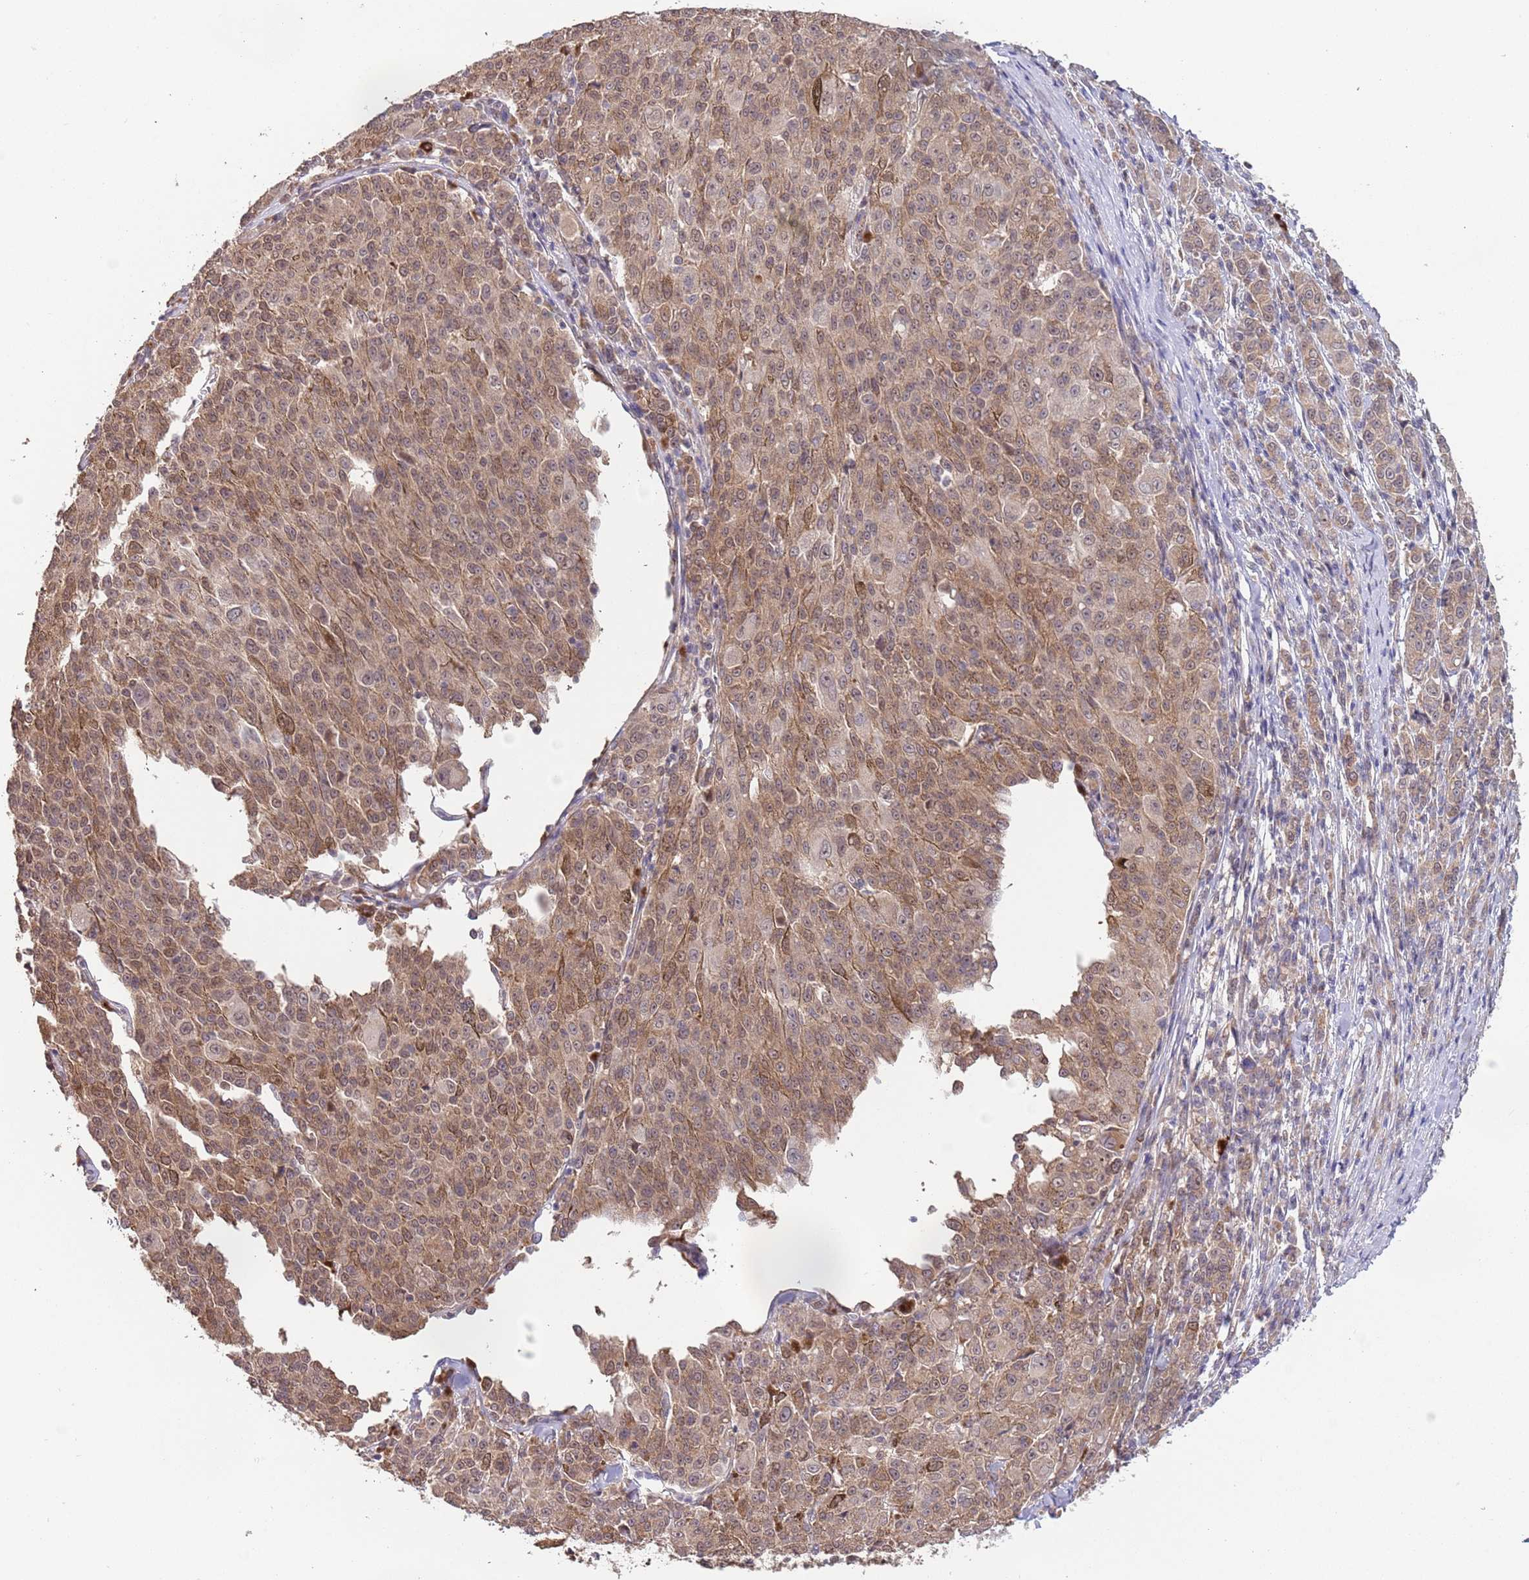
{"staining": {"intensity": "moderate", "quantity": "25%-75%", "location": "cytoplasmic/membranous"}, "tissue": "melanoma", "cell_type": "Tumor cells", "image_type": "cancer", "snomed": [{"axis": "morphology", "description": "Malignant melanoma, NOS"}, {"axis": "topography", "description": "Skin"}], "caption": "Melanoma tissue shows moderate cytoplasmic/membranous staining in about 25%-75% of tumor cells Using DAB (3,3'-diaminobenzidine) (brown) and hematoxylin (blue) stains, captured at high magnification using brightfield microscopy.", "gene": "TMEM64", "patient": {"sex": "female", "age": 52}}